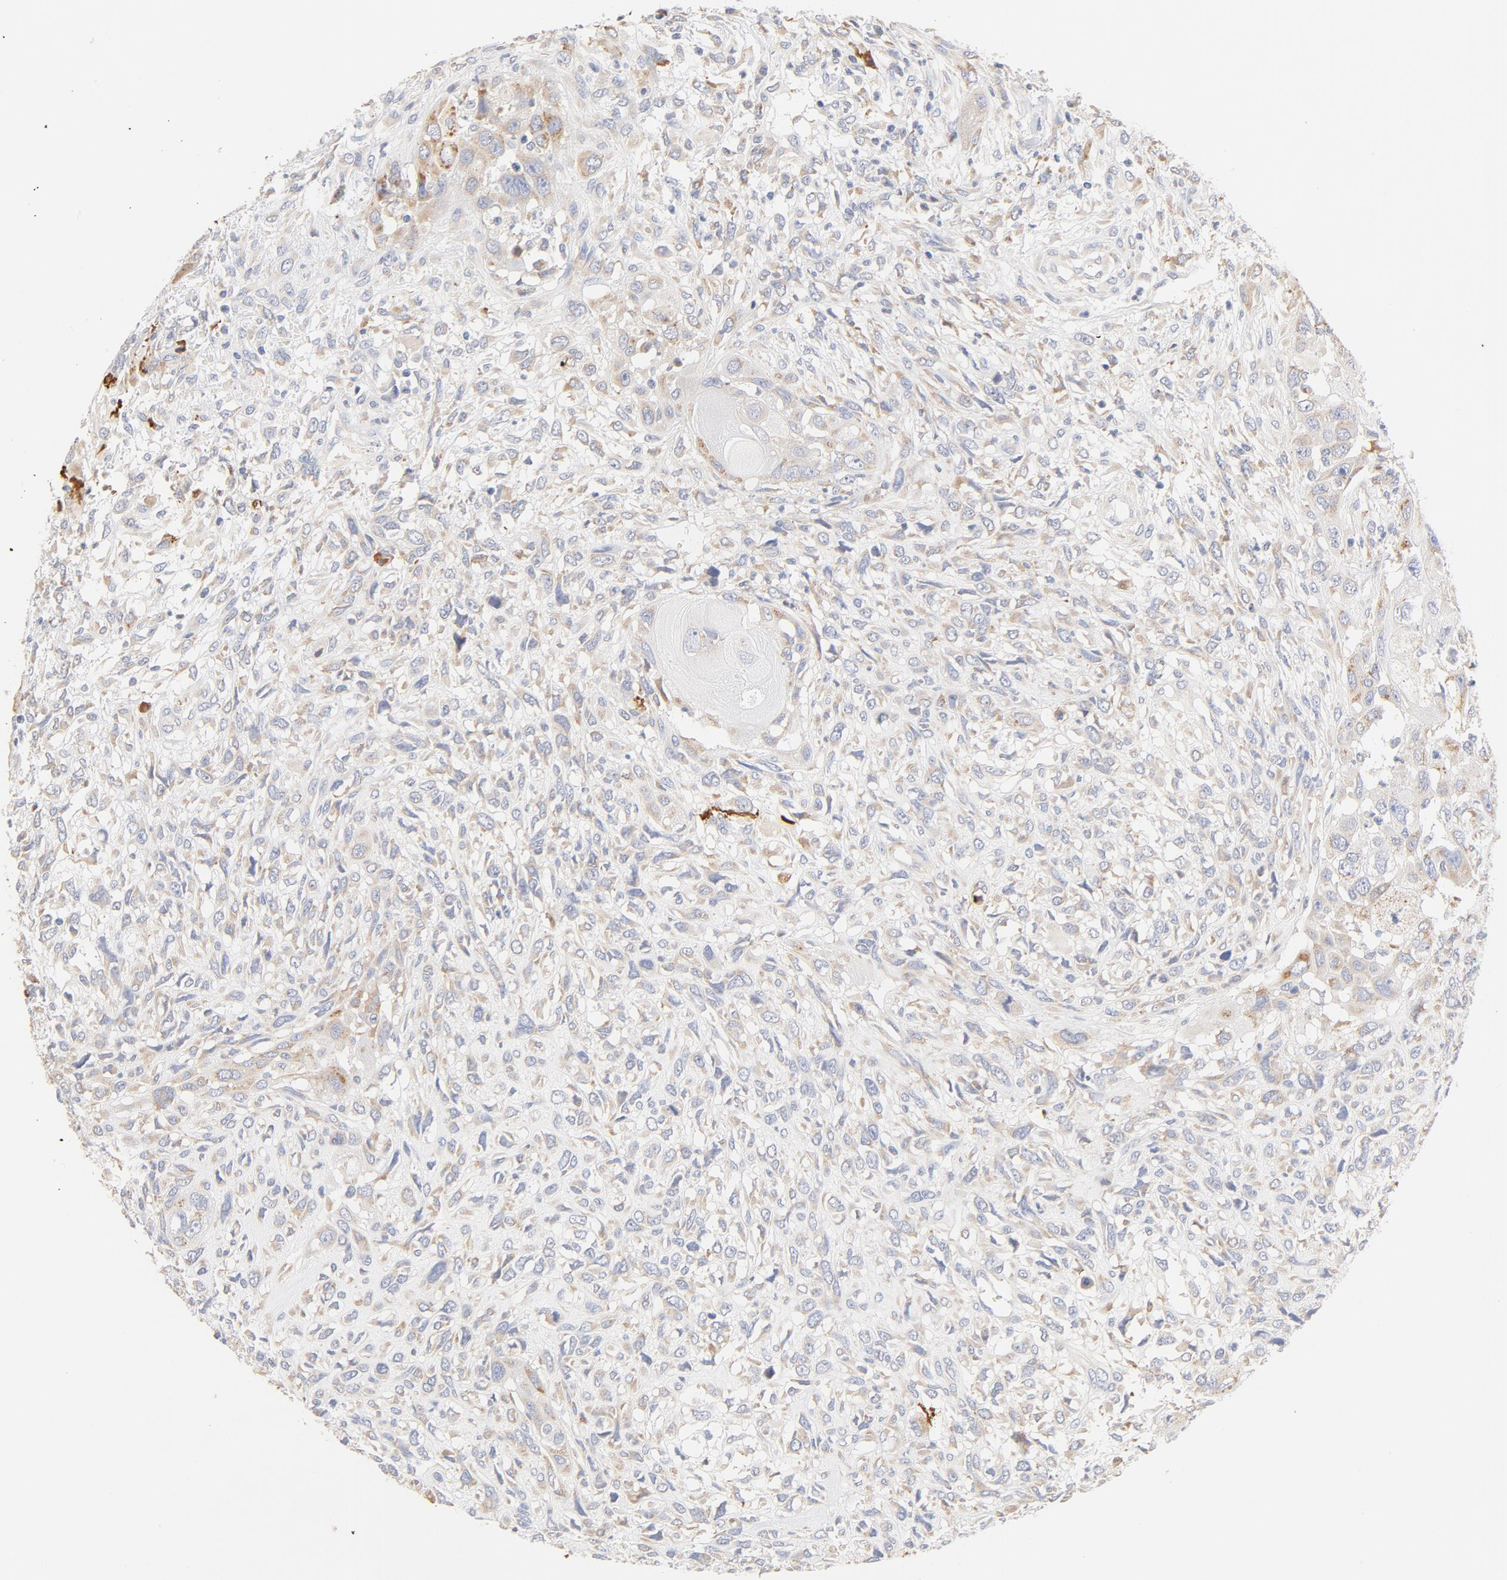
{"staining": {"intensity": "weak", "quantity": ">75%", "location": "cytoplasmic/membranous"}, "tissue": "head and neck cancer", "cell_type": "Tumor cells", "image_type": "cancer", "snomed": [{"axis": "morphology", "description": "Neoplasm, malignant, NOS"}, {"axis": "topography", "description": "Salivary gland"}, {"axis": "topography", "description": "Head-Neck"}], "caption": "Immunohistochemistry of neoplasm (malignant) (head and neck) exhibits low levels of weak cytoplasmic/membranous expression in approximately >75% of tumor cells.", "gene": "TLR4", "patient": {"sex": "male", "age": 43}}